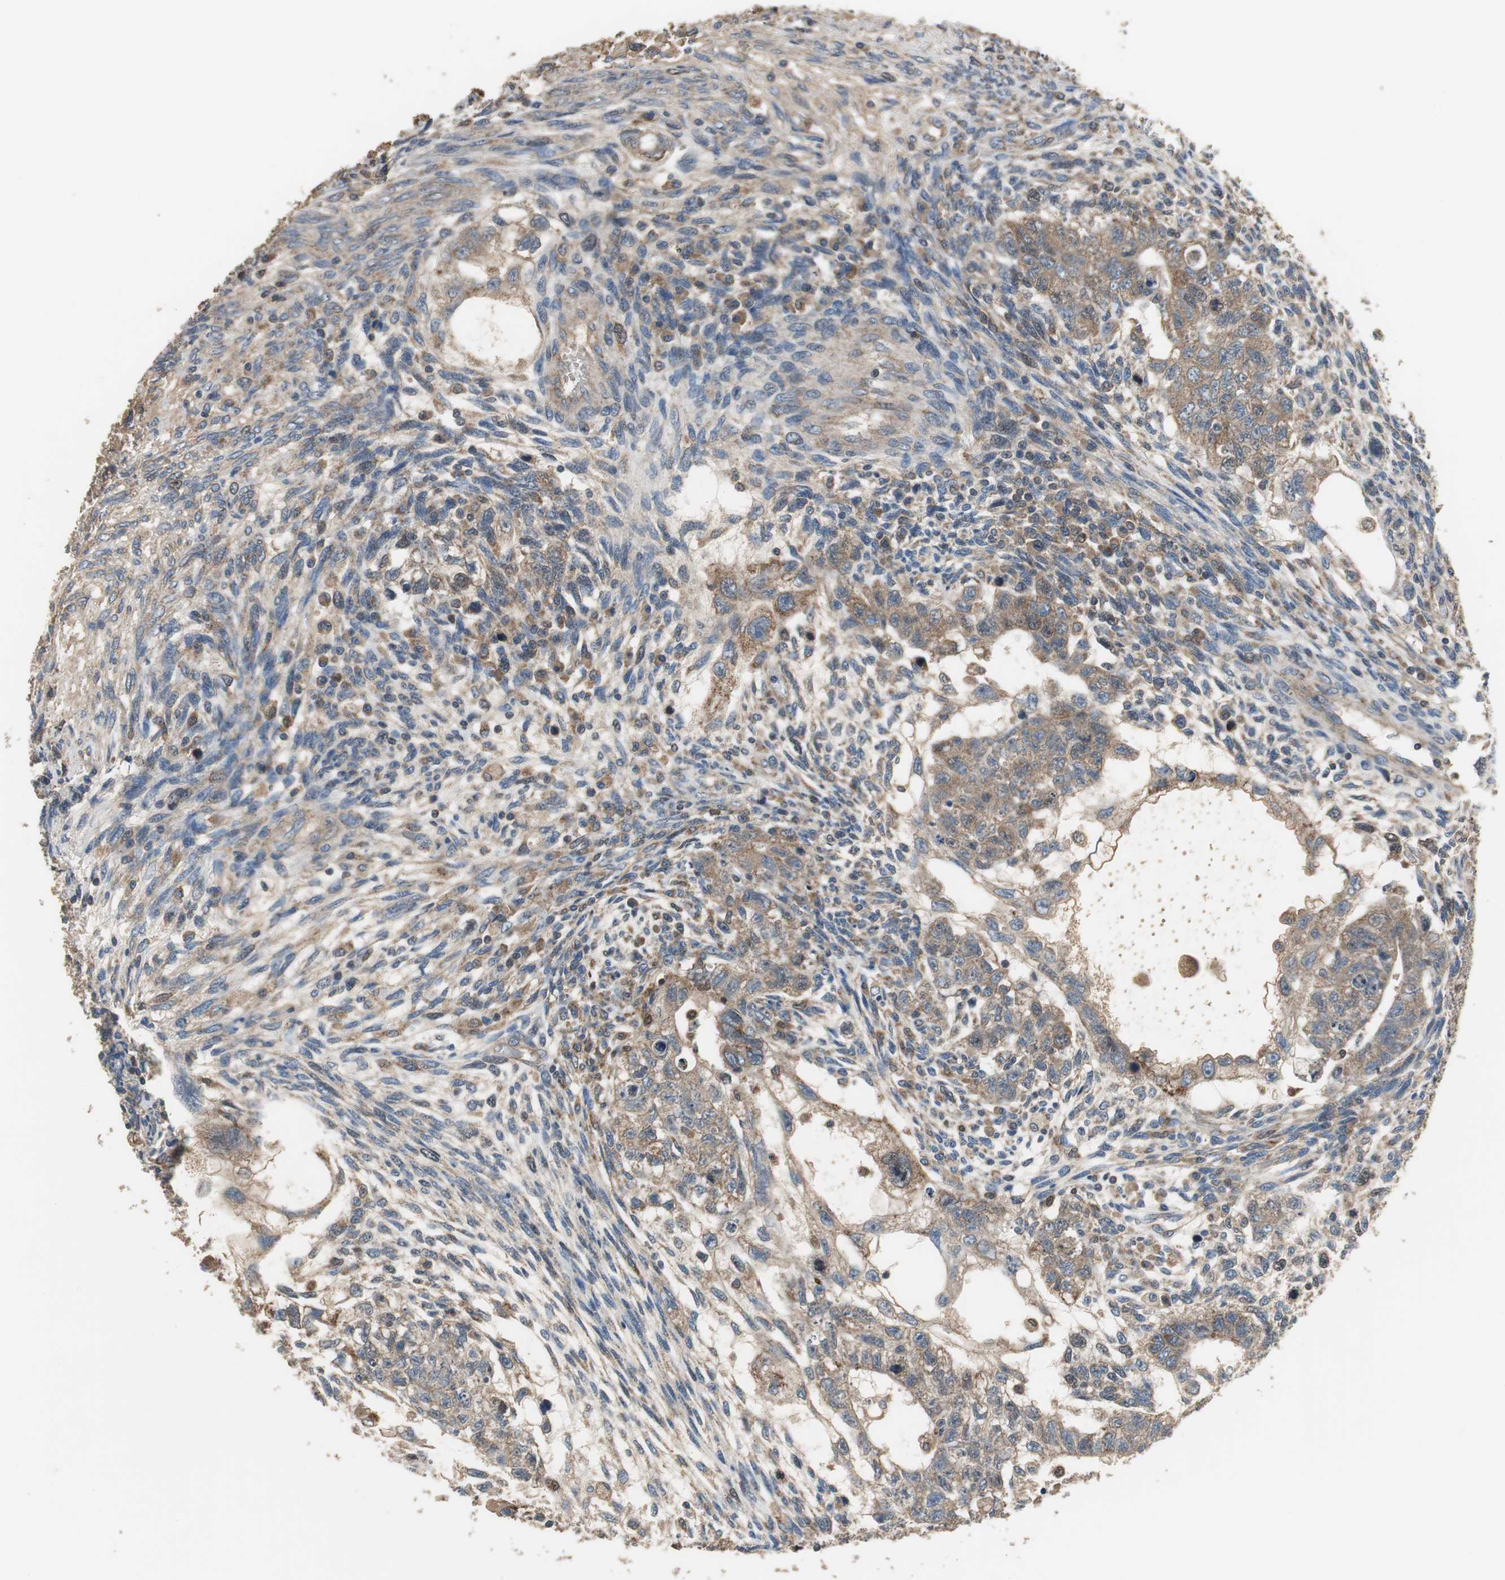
{"staining": {"intensity": "moderate", "quantity": ">75%", "location": "cytoplasmic/membranous"}, "tissue": "testis cancer", "cell_type": "Tumor cells", "image_type": "cancer", "snomed": [{"axis": "morphology", "description": "Normal tissue, NOS"}, {"axis": "morphology", "description": "Carcinoma, Embryonal, NOS"}, {"axis": "topography", "description": "Testis"}], "caption": "The immunohistochemical stain labels moderate cytoplasmic/membranous positivity in tumor cells of testis cancer tissue.", "gene": "PI4KB", "patient": {"sex": "male", "age": 36}}